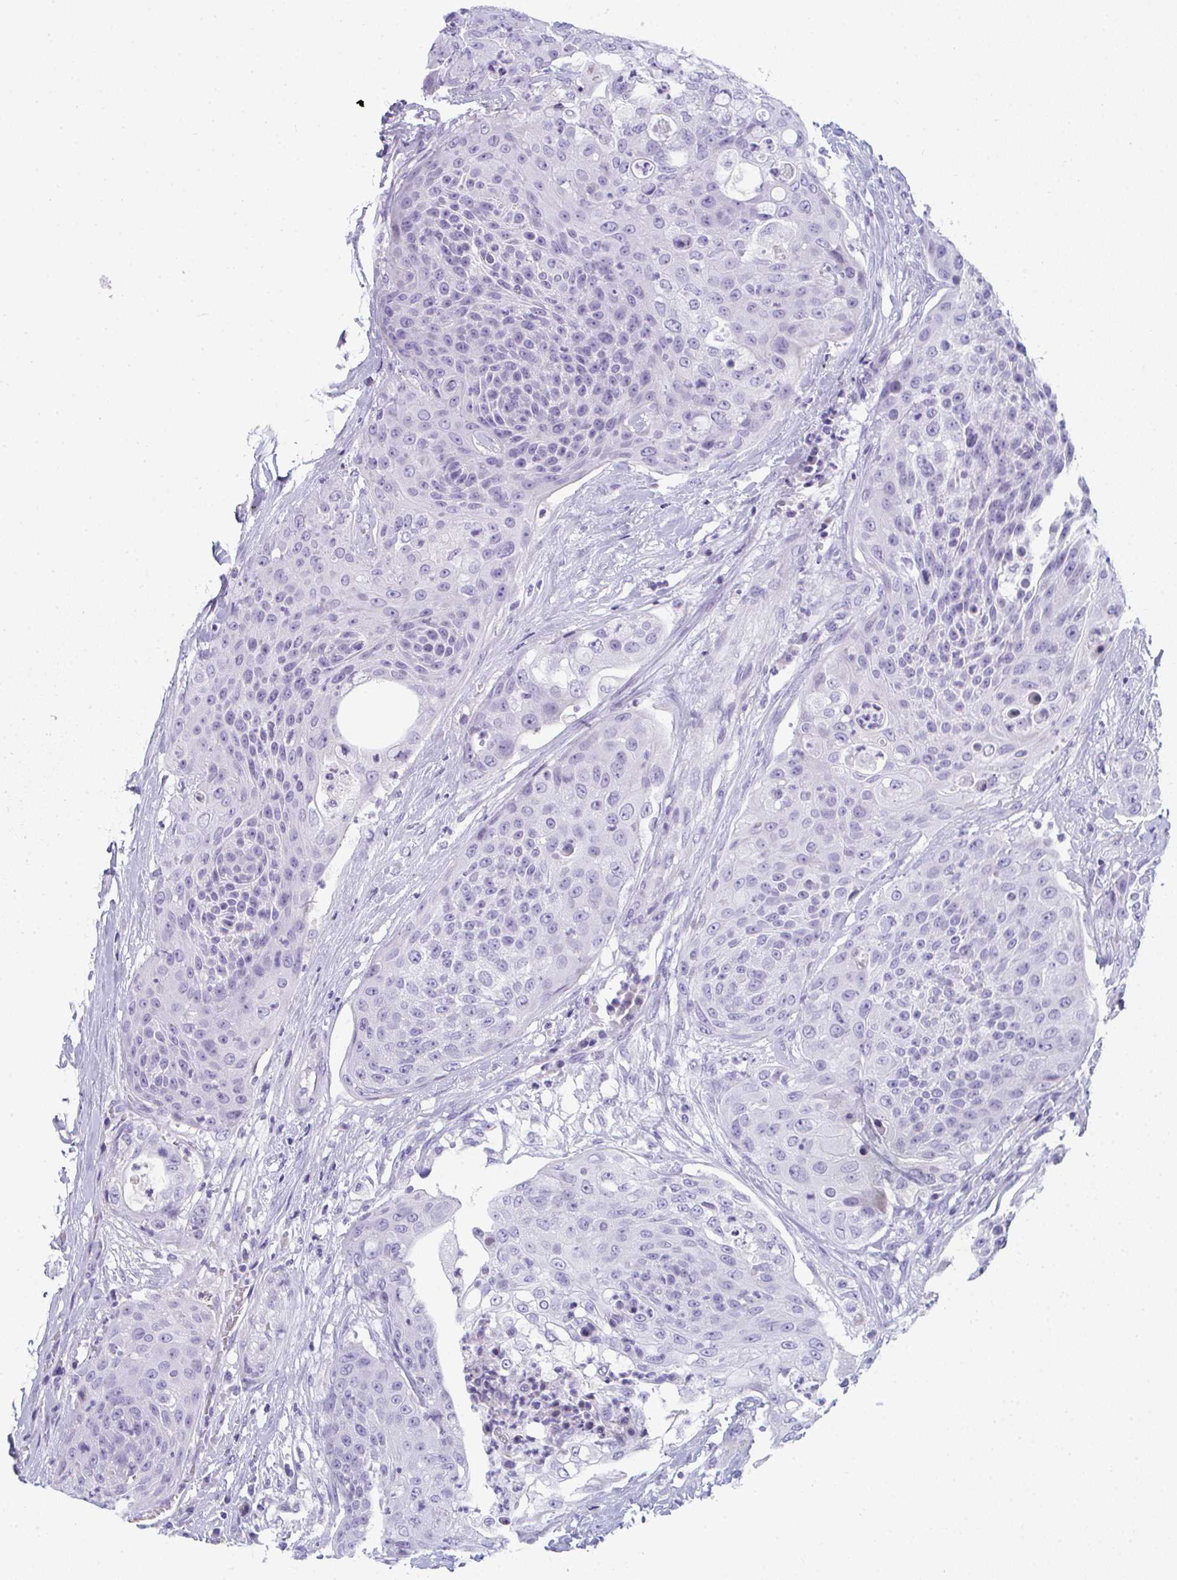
{"staining": {"intensity": "negative", "quantity": "none", "location": "none"}, "tissue": "urothelial cancer", "cell_type": "Tumor cells", "image_type": "cancer", "snomed": [{"axis": "morphology", "description": "Urothelial carcinoma, High grade"}, {"axis": "topography", "description": "Urinary bladder"}], "caption": "IHC of human urothelial cancer displays no expression in tumor cells.", "gene": "TTC30B", "patient": {"sex": "female", "age": 63}}